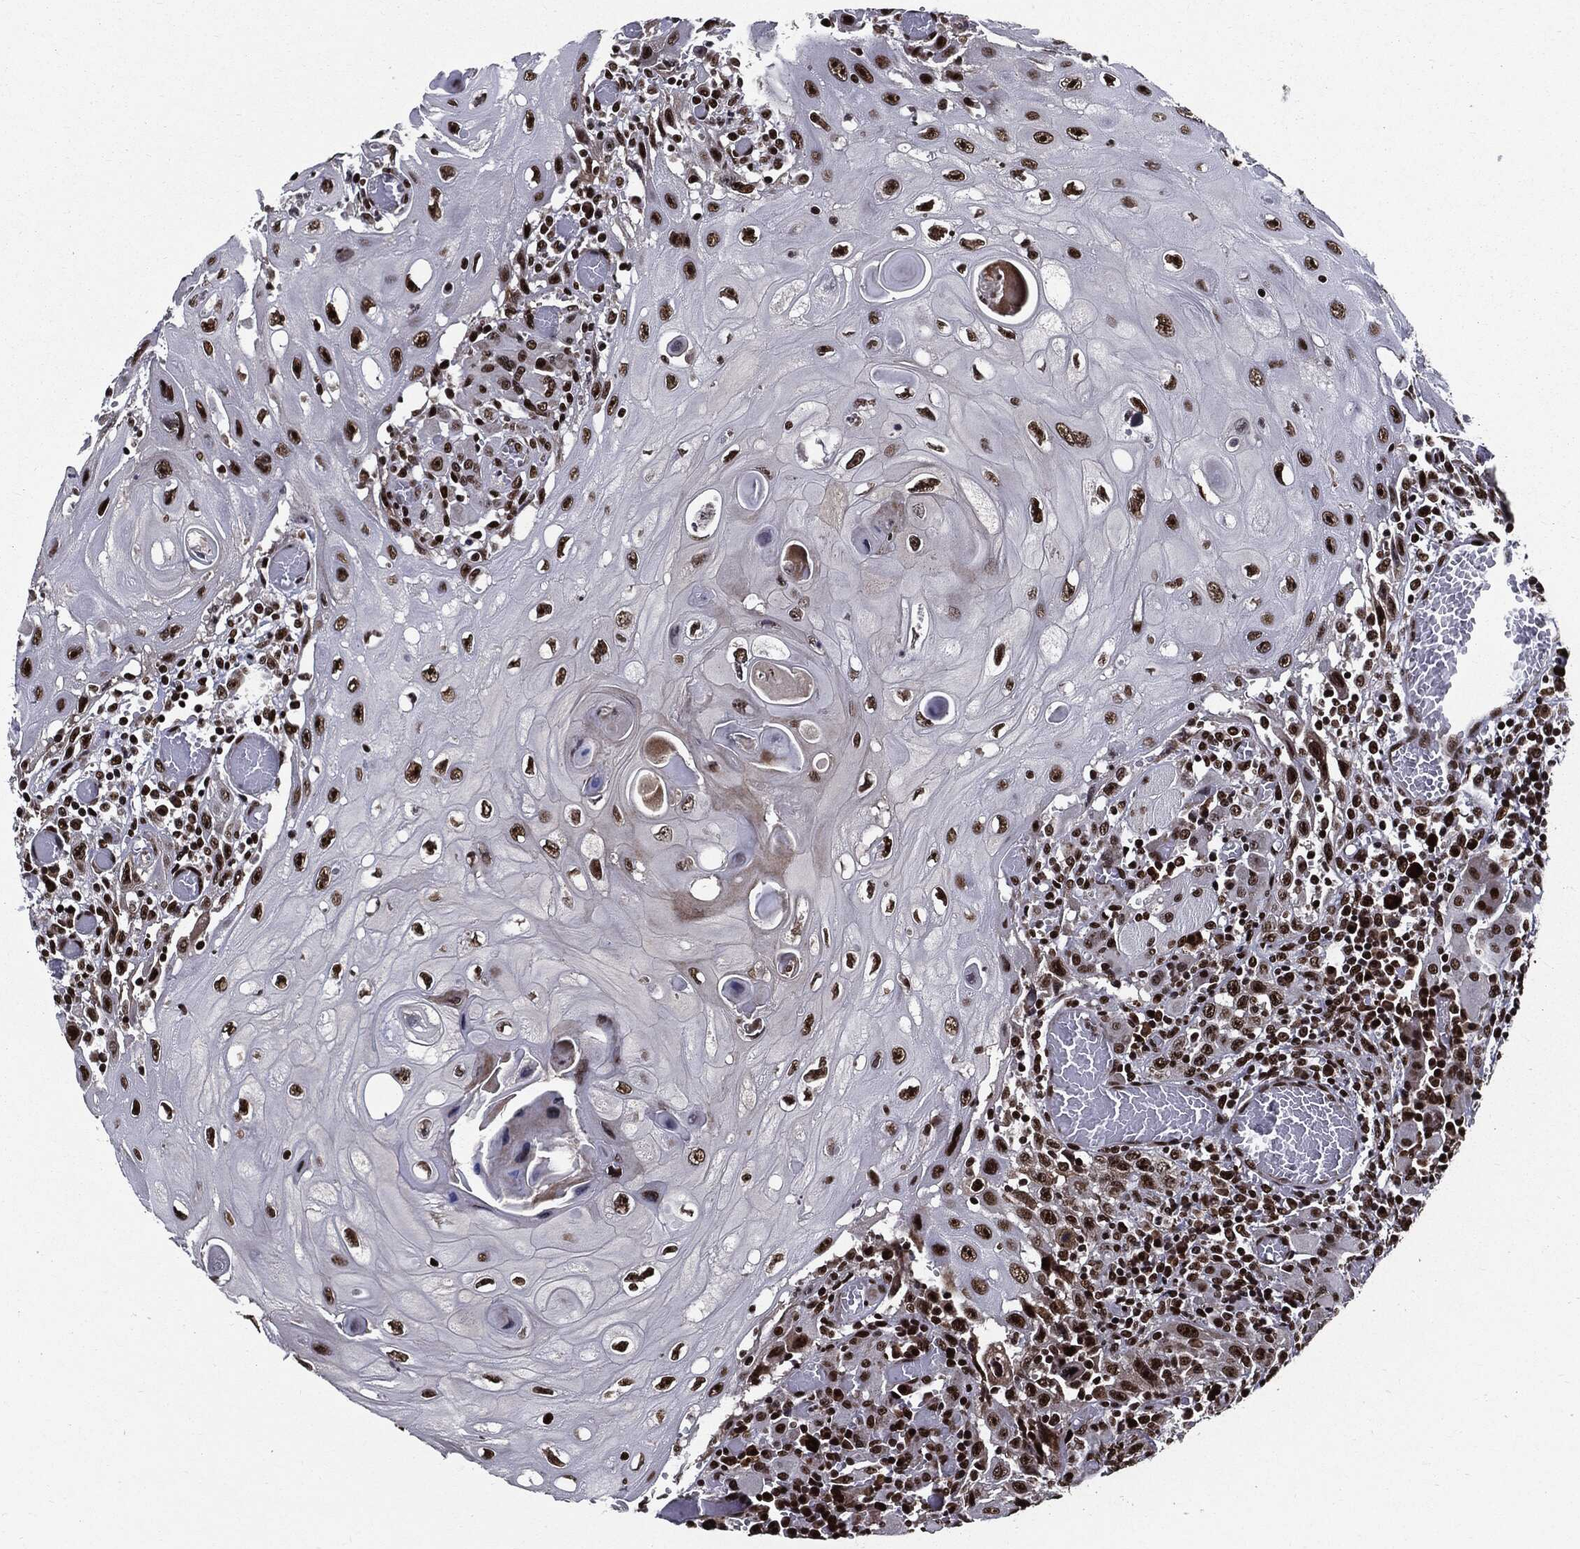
{"staining": {"intensity": "strong", "quantity": ">75%", "location": "nuclear"}, "tissue": "head and neck cancer", "cell_type": "Tumor cells", "image_type": "cancer", "snomed": [{"axis": "morphology", "description": "Normal tissue, NOS"}, {"axis": "morphology", "description": "Squamous cell carcinoma, NOS"}, {"axis": "topography", "description": "Oral tissue"}, {"axis": "topography", "description": "Head-Neck"}], "caption": "Immunohistochemistry (IHC) (DAB) staining of human squamous cell carcinoma (head and neck) shows strong nuclear protein expression in about >75% of tumor cells.", "gene": "ZFP91", "patient": {"sex": "male", "age": 71}}